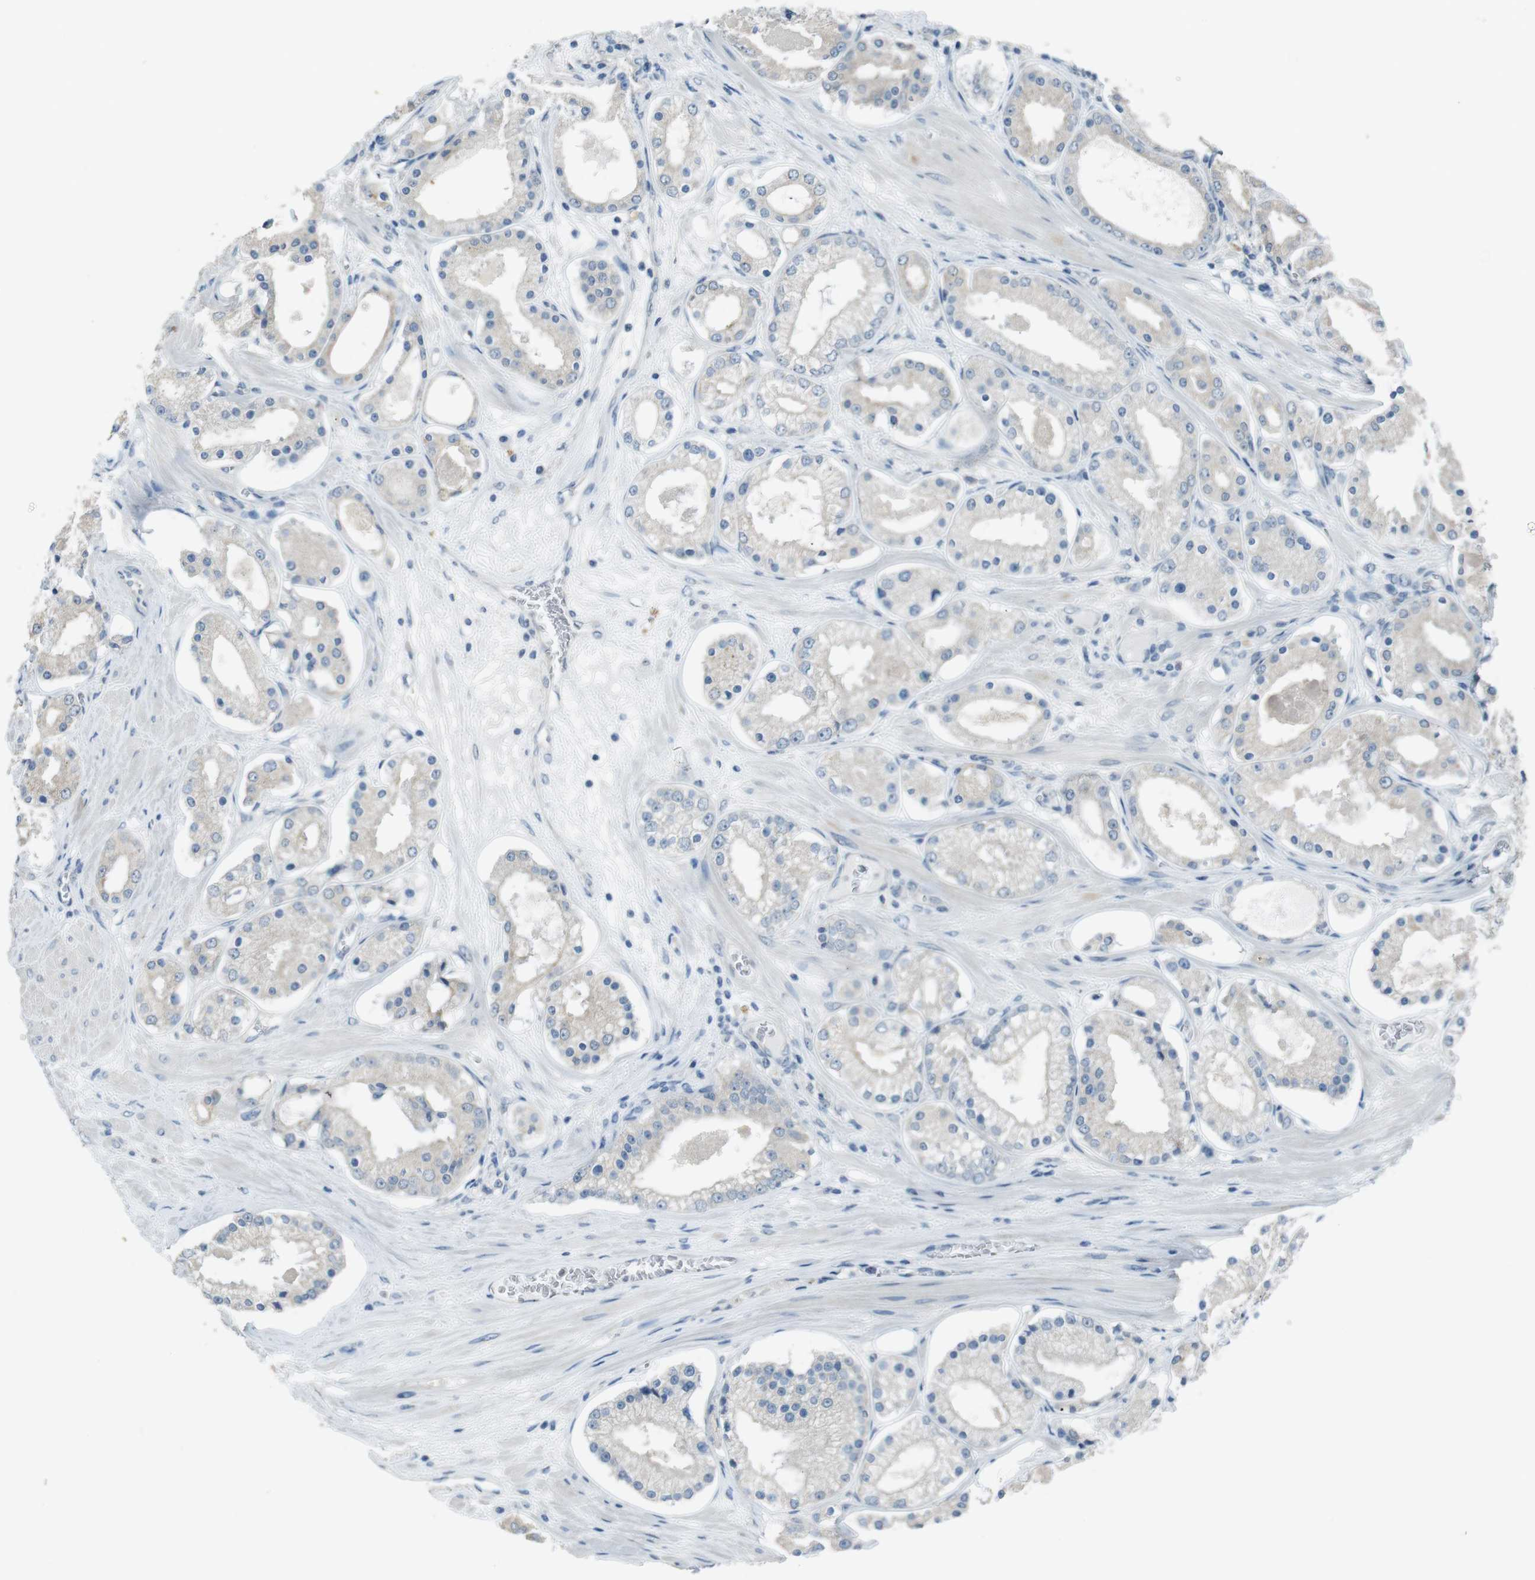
{"staining": {"intensity": "negative", "quantity": "none", "location": "none"}, "tissue": "prostate cancer", "cell_type": "Tumor cells", "image_type": "cancer", "snomed": [{"axis": "morphology", "description": "Adenocarcinoma, High grade"}, {"axis": "topography", "description": "Prostate"}], "caption": "This image is of prostate cancer (high-grade adenocarcinoma) stained with immunohistochemistry to label a protein in brown with the nuclei are counter-stained blue. There is no positivity in tumor cells.", "gene": "ENTPD7", "patient": {"sex": "male", "age": 66}}